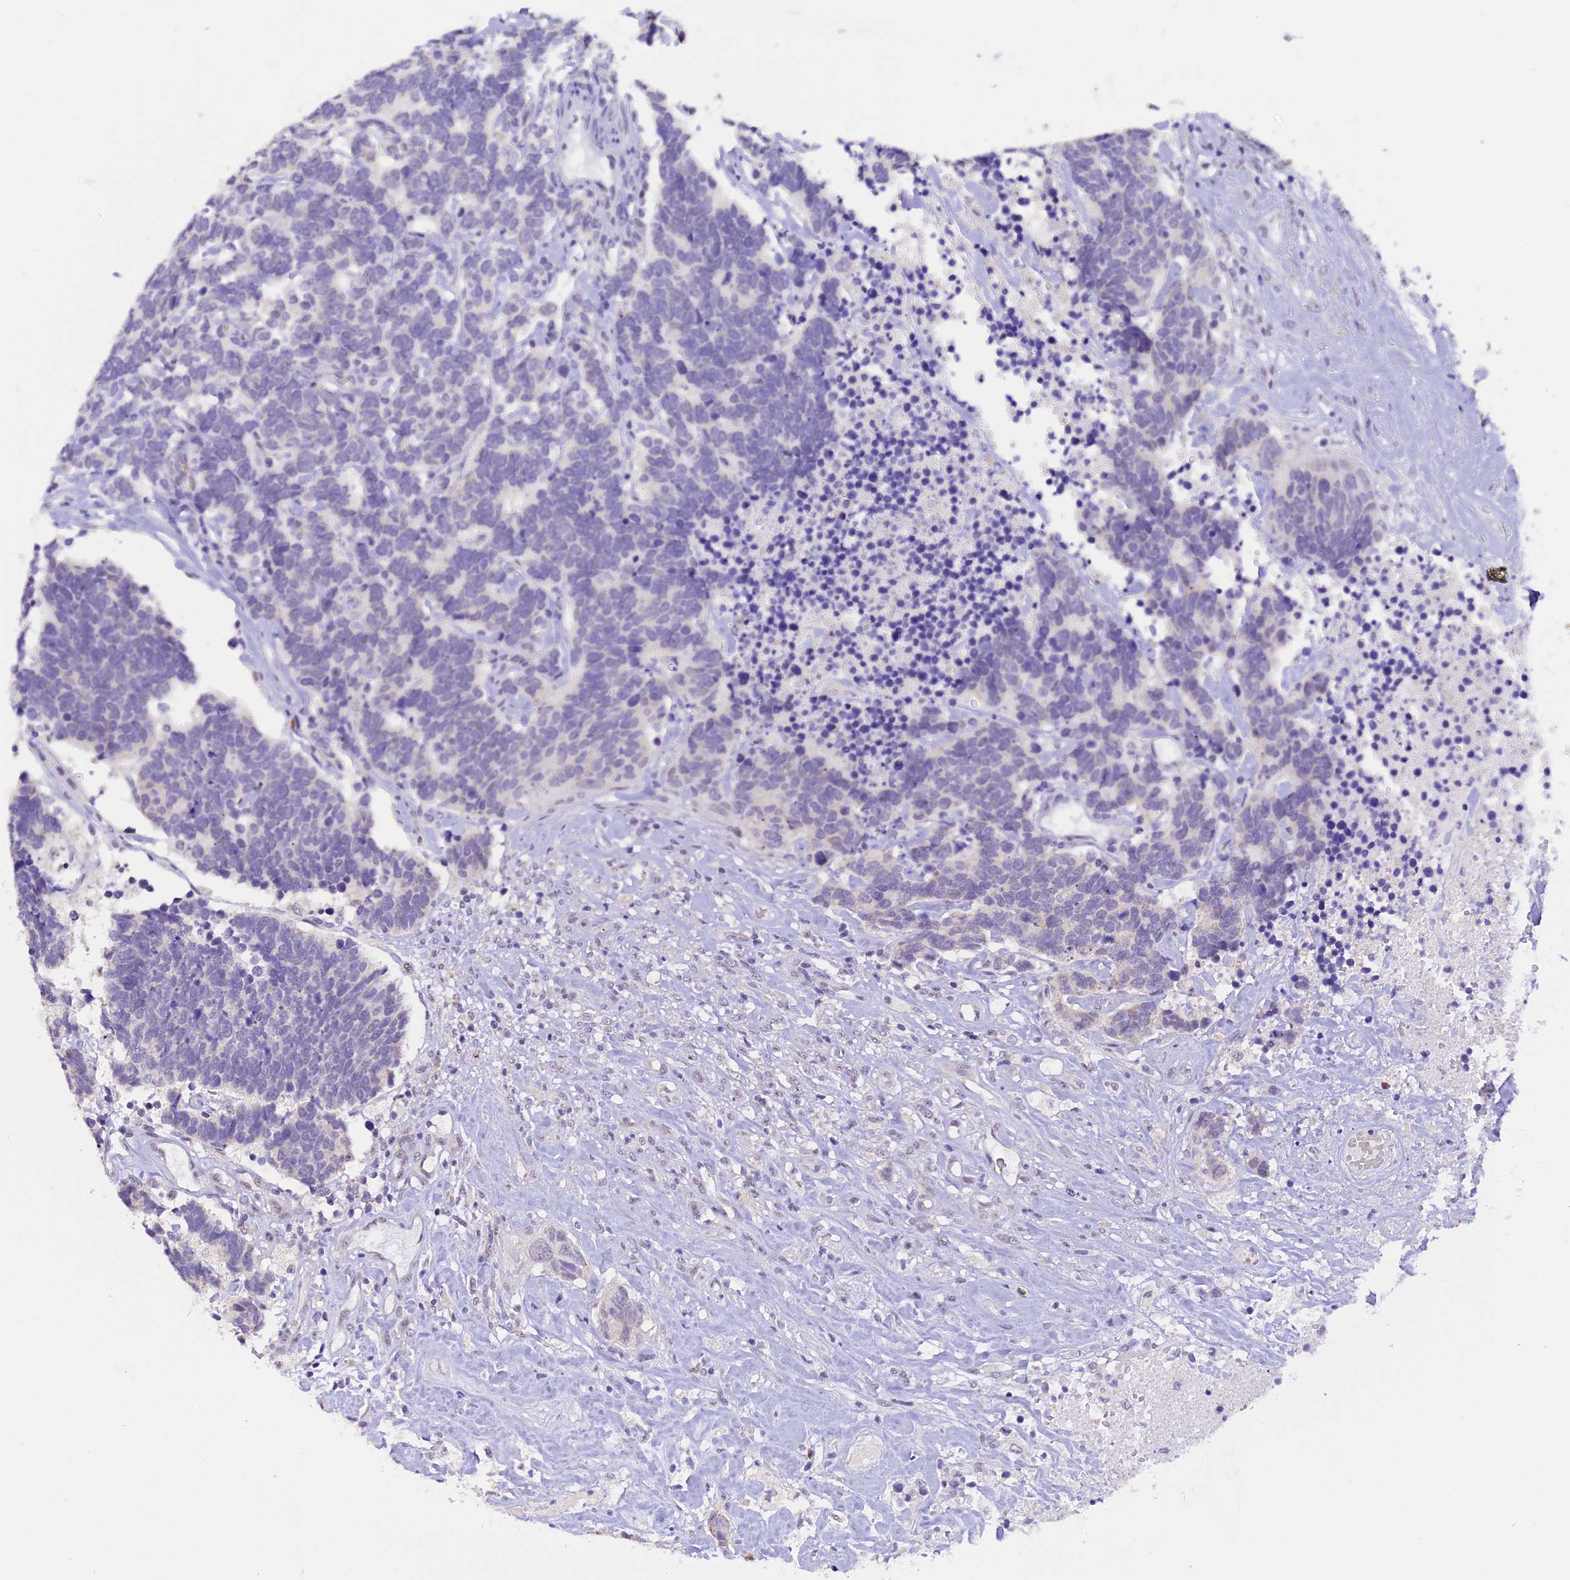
{"staining": {"intensity": "negative", "quantity": "none", "location": "none"}, "tissue": "carcinoid", "cell_type": "Tumor cells", "image_type": "cancer", "snomed": [{"axis": "morphology", "description": "Carcinoma, NOS"}, {"axis": "morphology", "description": "Carcinoid, malignant, NOS"}, {"axis": "topography", "description": "Urinary bladder"}], "caption": "Immunohistochemical staining of malignant carcinoid shows no significant expression in tumor cells.", "gene": "AHSP", "patient": {"sex": "male", "age": 57}}